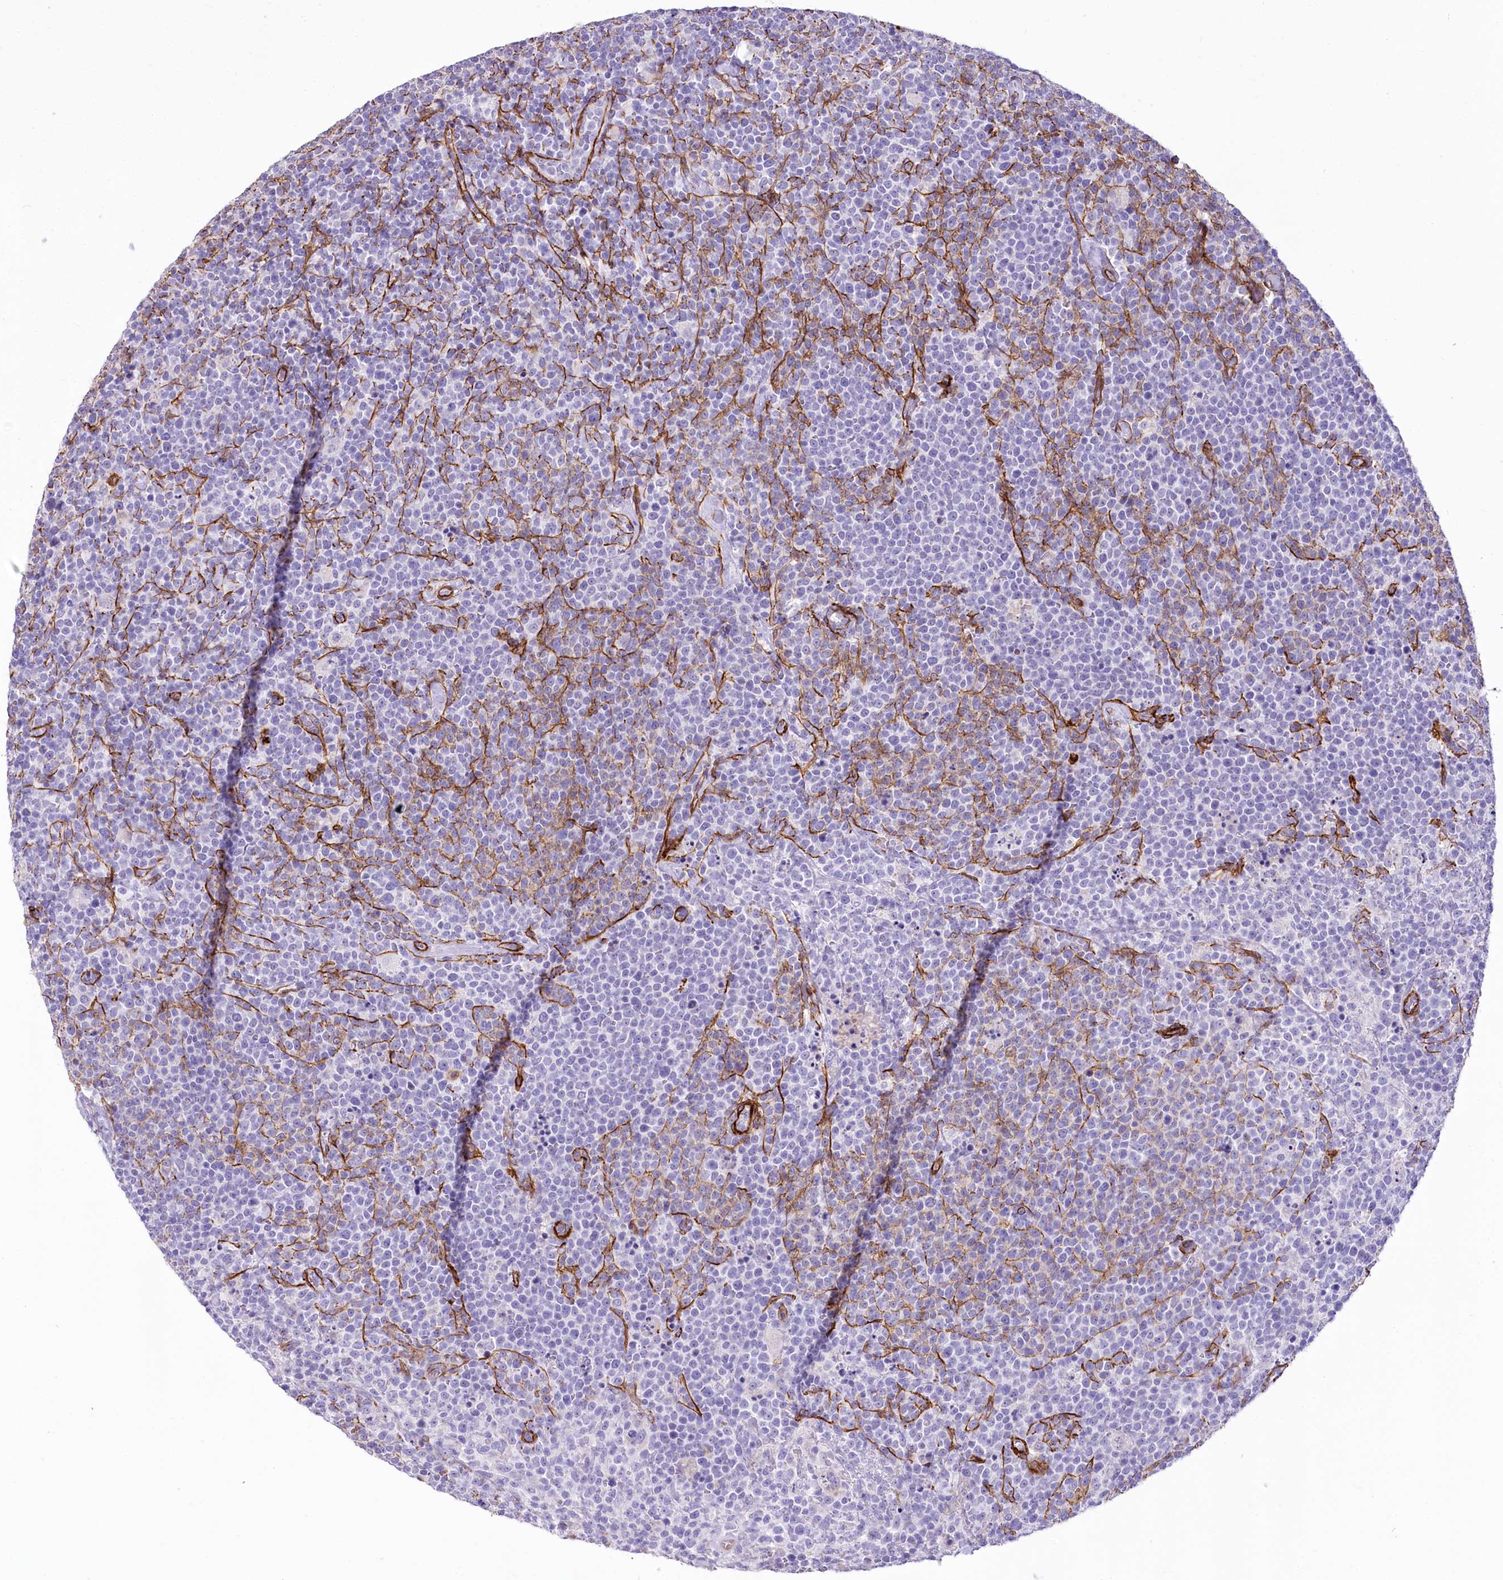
{"staining": {"intensity": "negative", "quantity": "none", "location": "none"}, "tissue": "lymphoma", "cell_type": "Tumor cells", "image_type": "cancer", "snomed": [{"axis": "morphology", "description": "Malignant lymphoma, non-Hodgkin's type, High grade"}, {"axis": "topography", "description": "Lymph node"}], "caption": "Immunohistochemical staining of human malignant lymphoma, non-Hodgkin's type (high-grade) displays no significant expression in tumor cells.", "gene": "SYNPO2", "patient": {"sex": "male", "age": 61}}